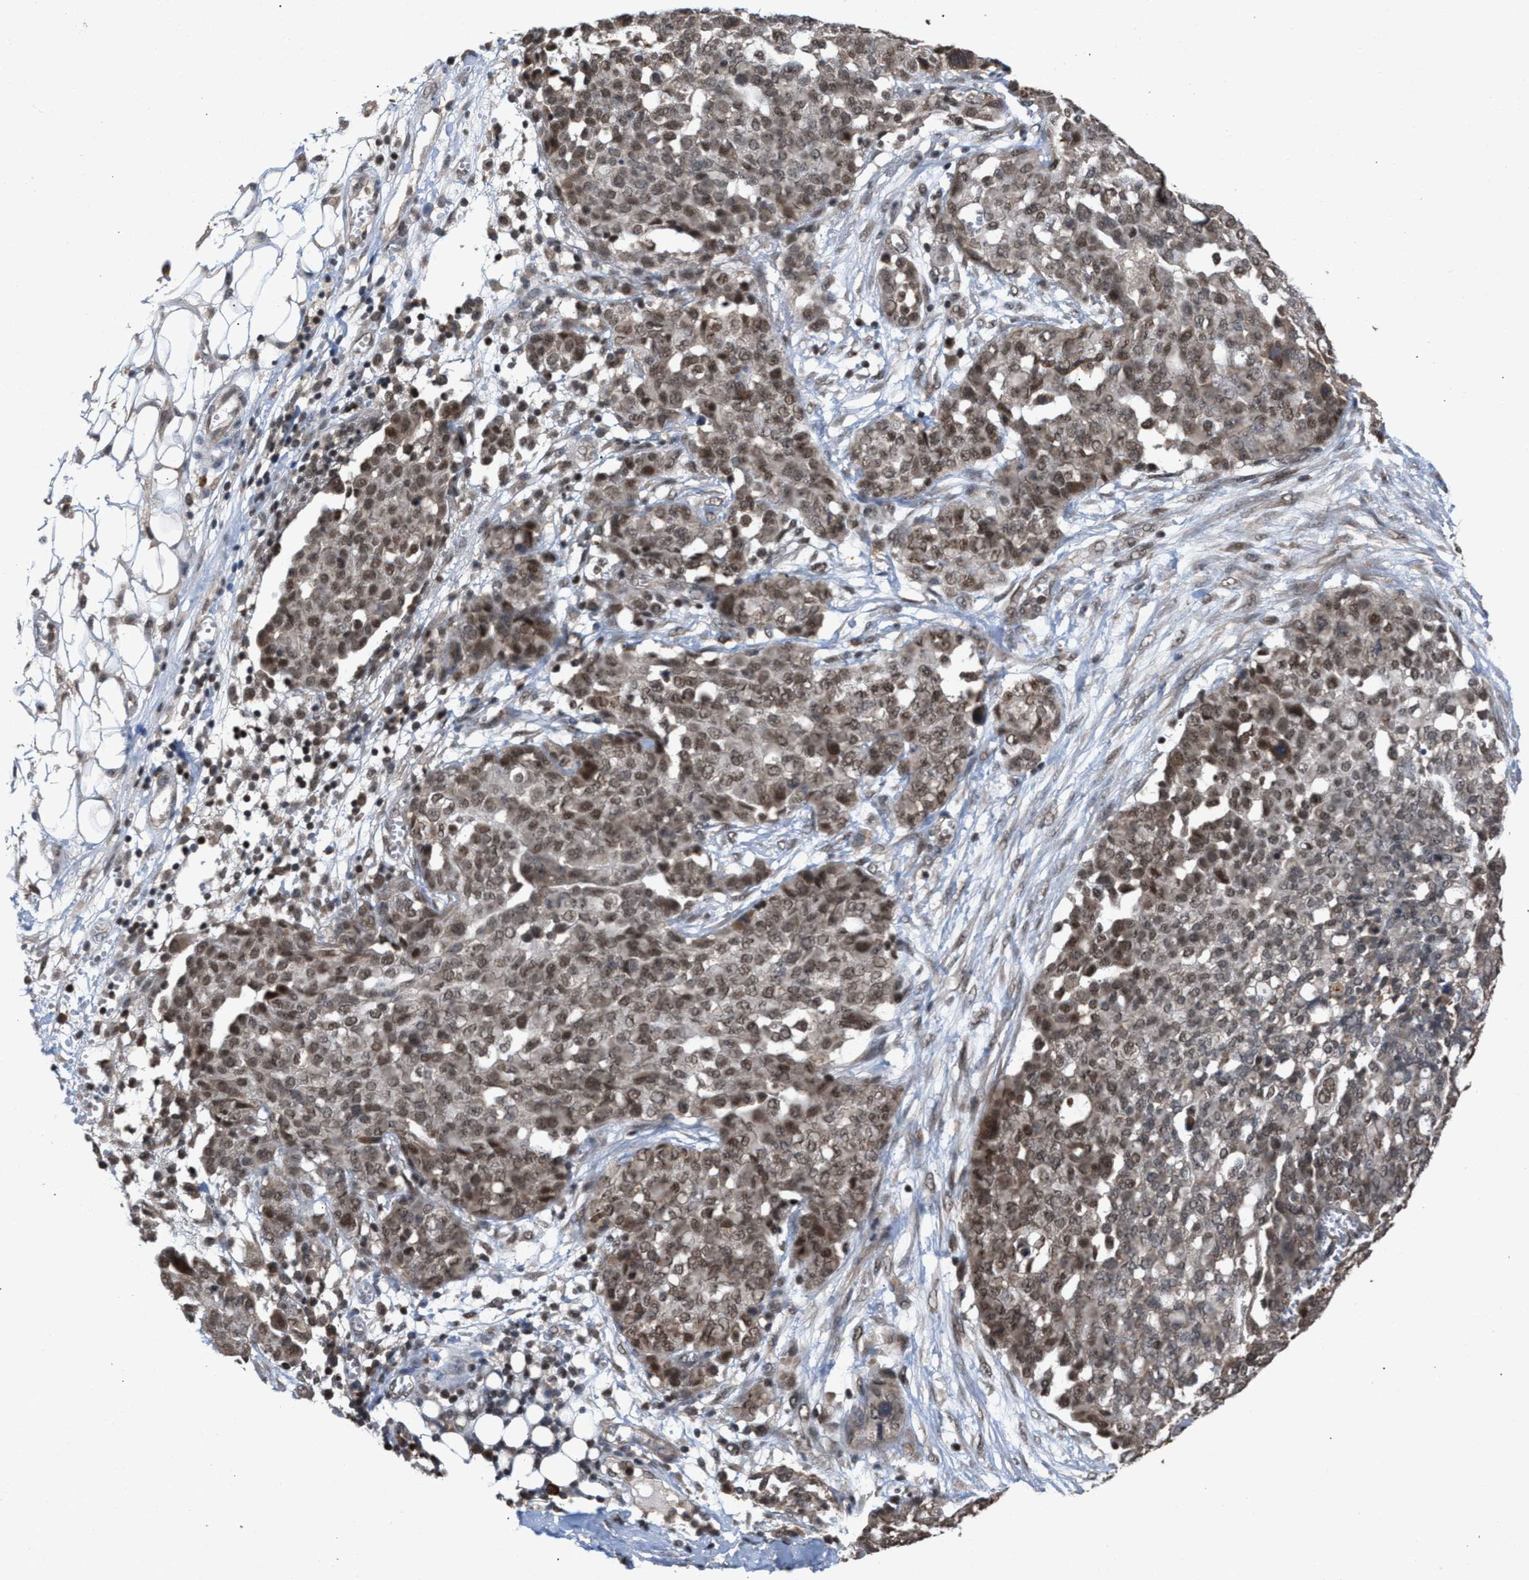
{"staining": {"intensity": "moderate", "quantity": ">75%", "location": "cytoplasmic/membranous,nuclear"}, "tissue": "ovarian cancer", "cell_type": "Tumor cells", "image_type": "cancer", "snomed": [{"axis": "morphology", "description": "Cystadenocarcinoma, serous, NOS"}, {"axis": "topography", "description": "Soft tissue"}, {"axis": "topography", "description": "Ovary"}], "caption": "Human ovarian cancer stained for a protein (brown) reveals moderate cytoplasmic/membranous and nuclear positive expression in approximately >75% of tumor cells.", "gene": "C9orf78", "patient": {"sex": "female", "age": 57}}